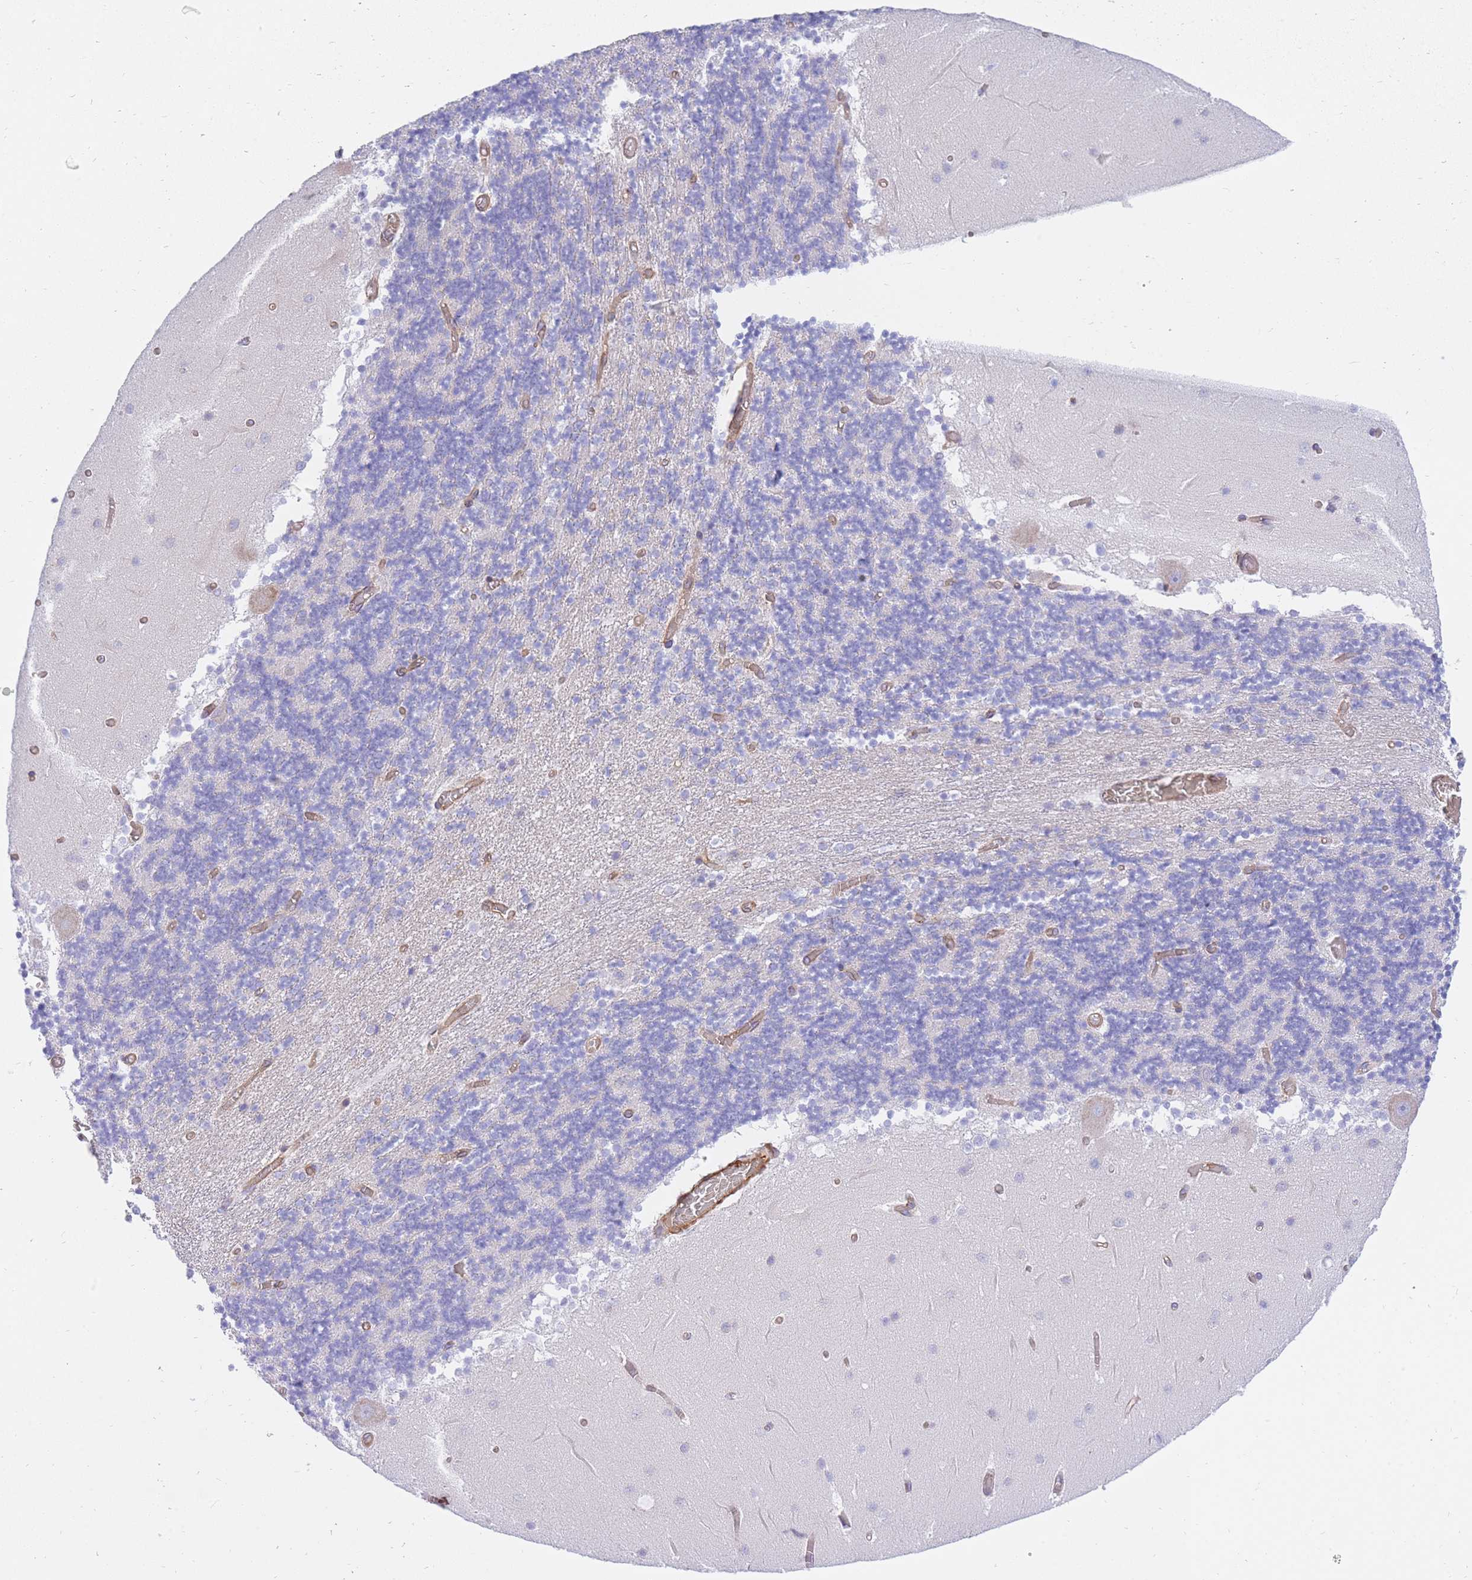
{"staining": {"intensity": "negative", "quantity": "none", "location": "none"}, "tissue": "cerebellum", "cell_type": "Cells in granular layer", "image_type": "normal", "snomed": [{"axis": "morphology", "description": "Normal tissue, NOS"}, {"axis": "topography", "description": "Cerebellum"}], "caption": "Immunohistochemical staining of benign cerebellum exhibits no significant expression in cells in granular layer.", "gene": "REM1", "patient": {"sex": "female", "age": 28}}